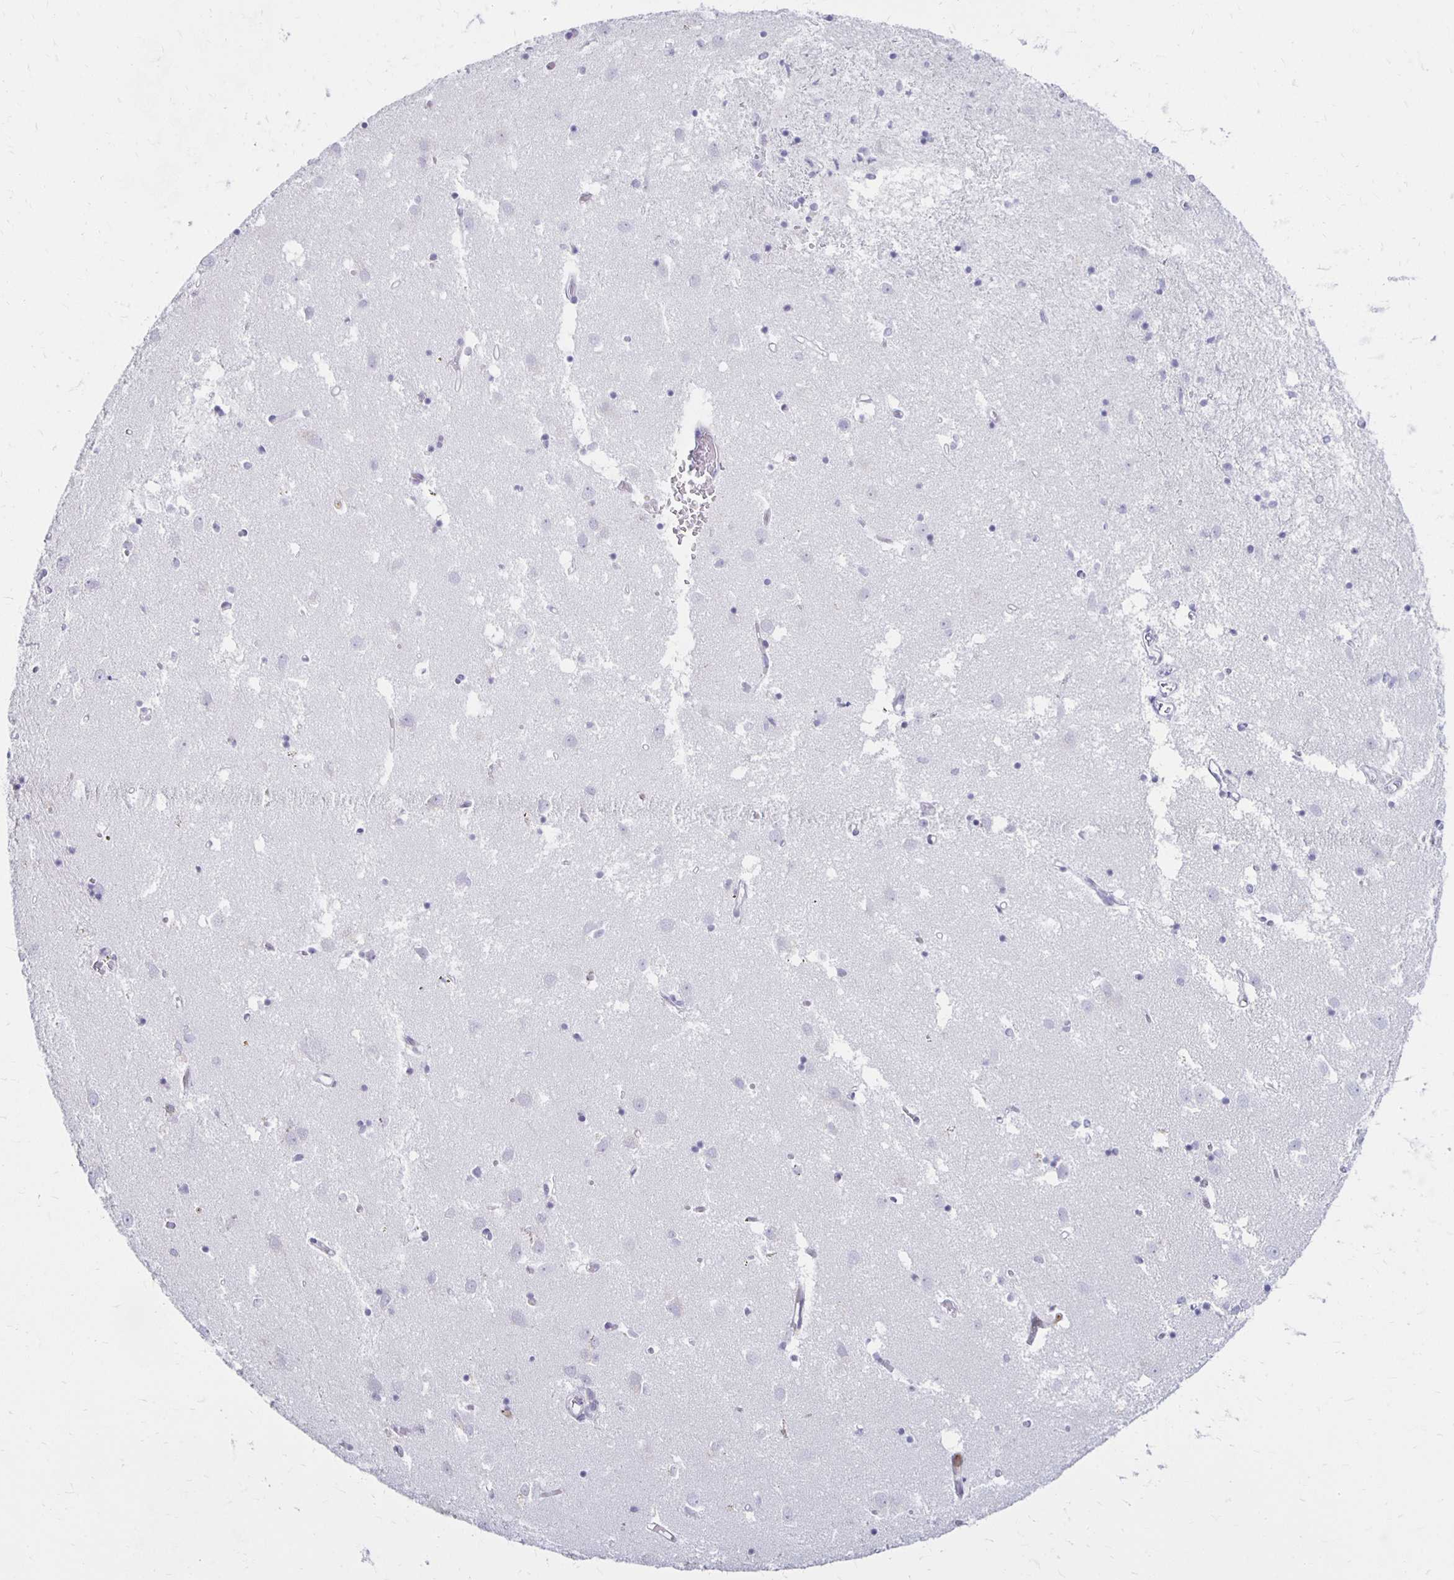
{"staining": {"intensity": "negative", "quantity": "none", "location": "none"}, "tissue": "caudate", "cell_type": "Glial cells", "image_type": "normal", "snomed": [{"axis": "morphology", "description": "Normal tissue, NOS"}, {"axis": "topography", "description": "Lateral ventricle wall"}], "caption": "The histopathology image shows no significant expression in glial cells of caudate. (Immunohistochemistry, brightfield microscopy, high magnification).", "gene": "CCL21", "patient": {"sex": "male", "age": 70}}